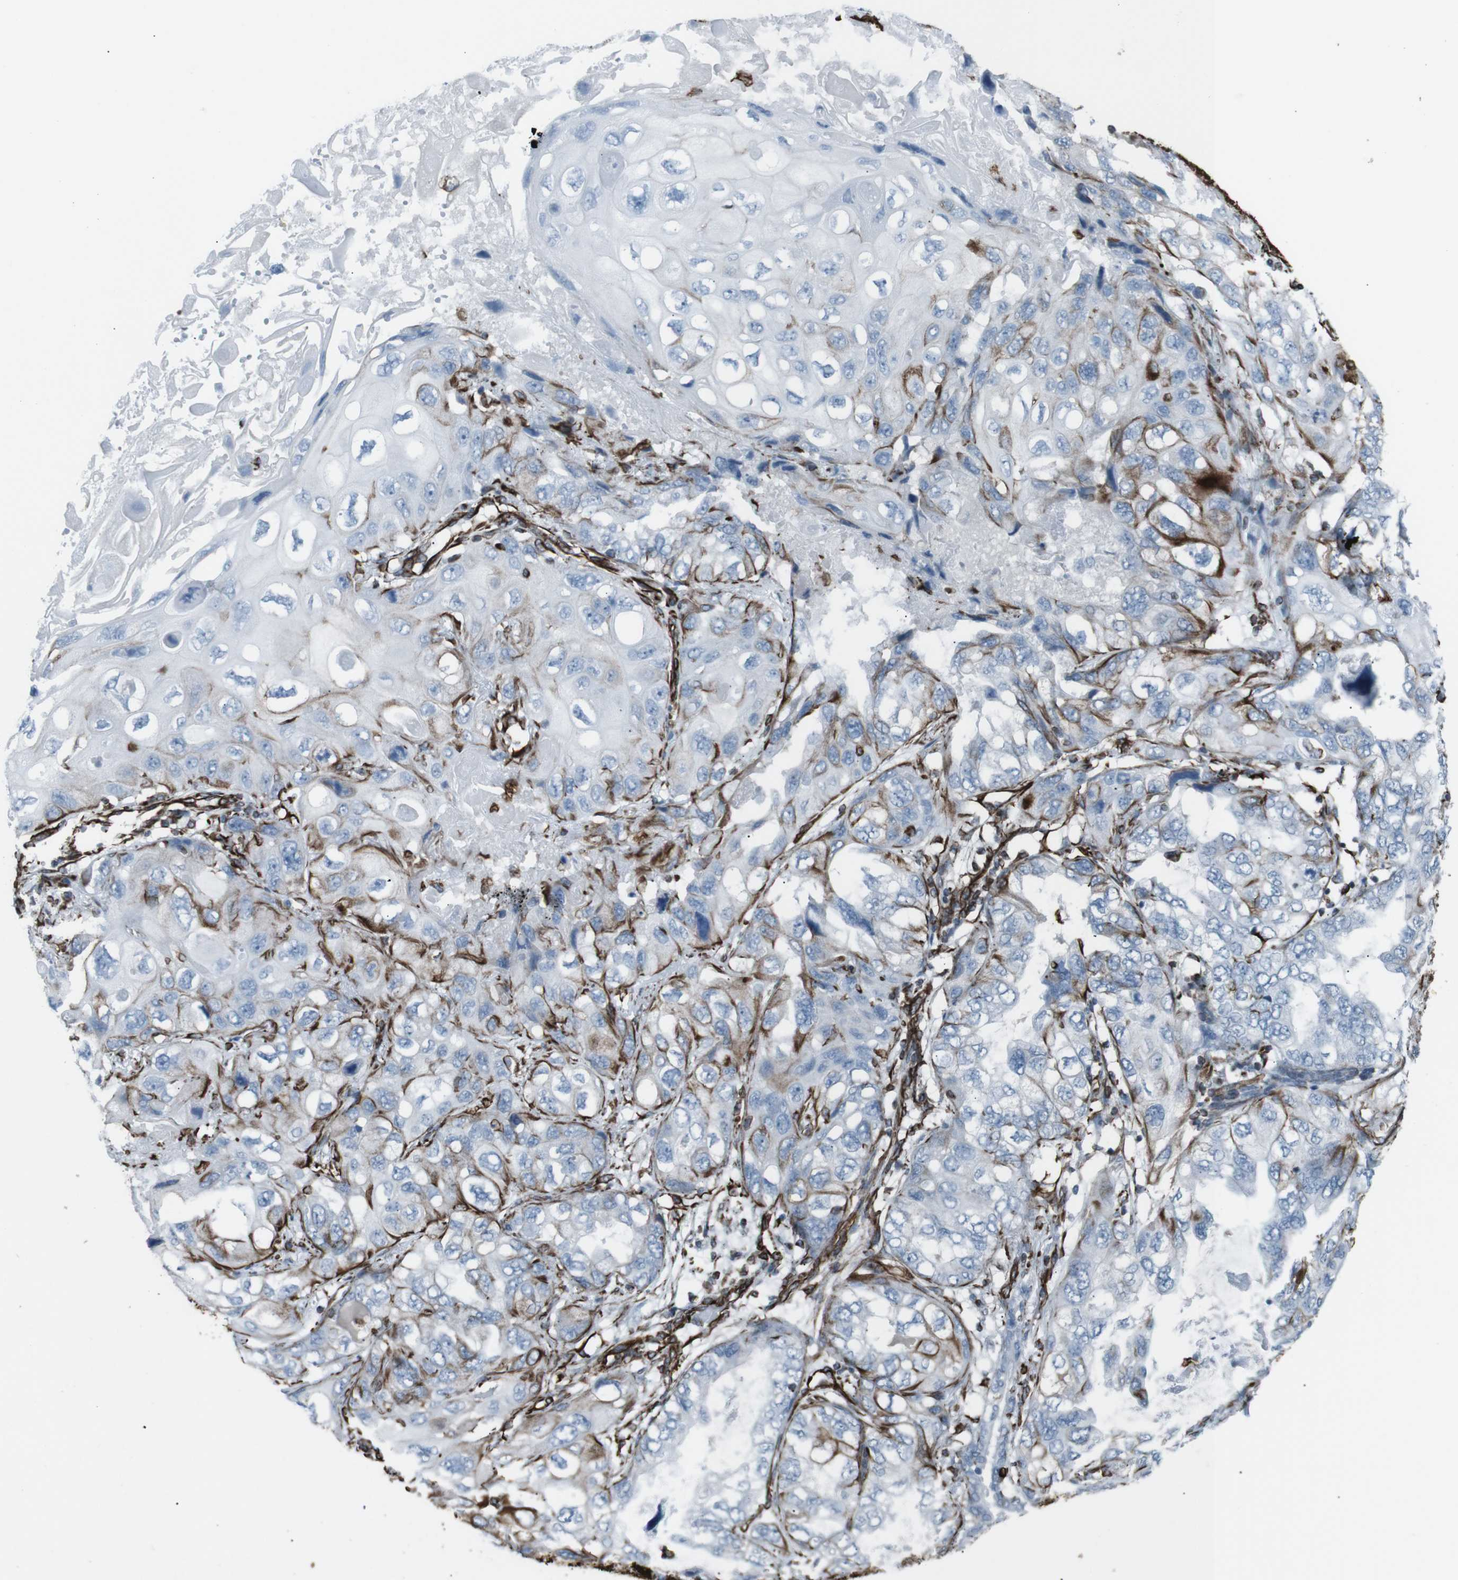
{"staining": {"intensity": "moderate", "quantity": "<25%", "location": "cytoplasmic/membranous"}, "tissue": "lung cancer", "cell_type": "Tumor cells", "image_type": "cancer", "snomed": [{"axis": "morphology", "description": "Squamous cell carcinoma, NOS"}, {"axis": "topography", "description": "Lung"}], "caption": "Lung cancer (squamous cell carcinoma) tissue displays moderate cytoplasmic/membranous positivity in approximately <25% of tumor cells, visualized by immunohistochemistry. The protein is shown in brown color, while the nuclei are stained blue.", "gene": "ZDHHC6", "patient": {"sex": "female", "age": 73}}